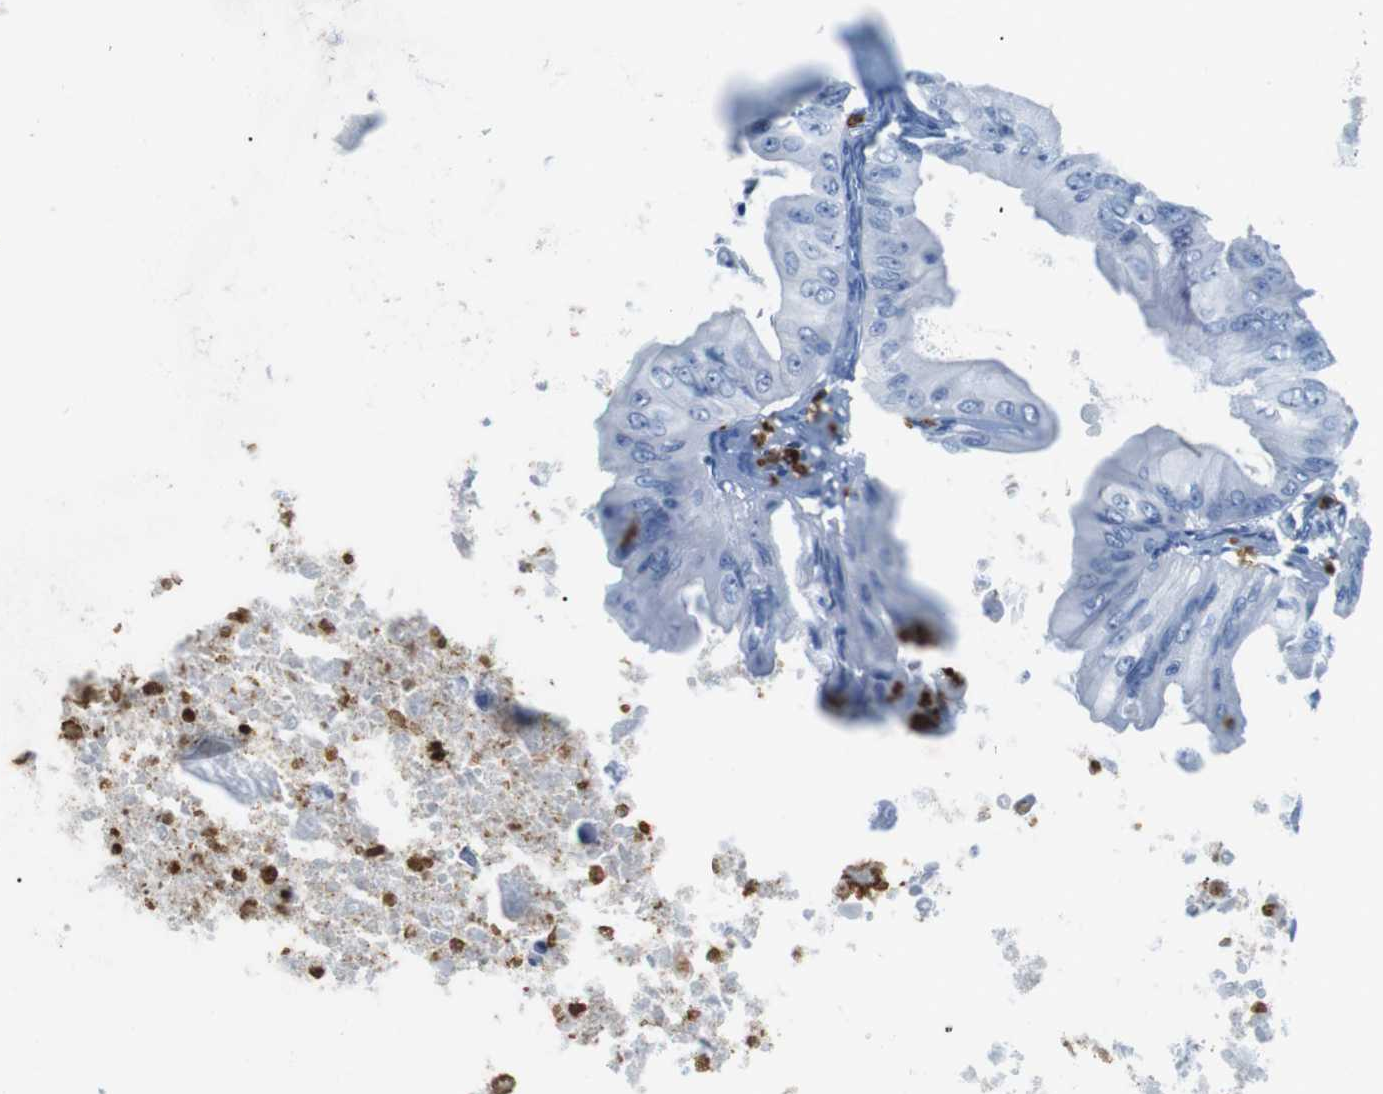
{"staining": {"intensity": "negative", "quantity": "none", "location": "none"}, "tissue": "ovarian cancer", "cell_type": "Tumor cells", "image_type": "cancer", "snomed": [{"axis": "morphology", "description": "Cystadenocarcinoma, mucinous, NOS"}, {"axis": "topography", "description": "Ovary"}], "caption": "Image shows no protein staining in tumor cells of ovarian cancer (mucinous cystadenocarcinoma) tissue.", "gene": "MCEMP1", "patient": {"sex": "female", "age": 37}}